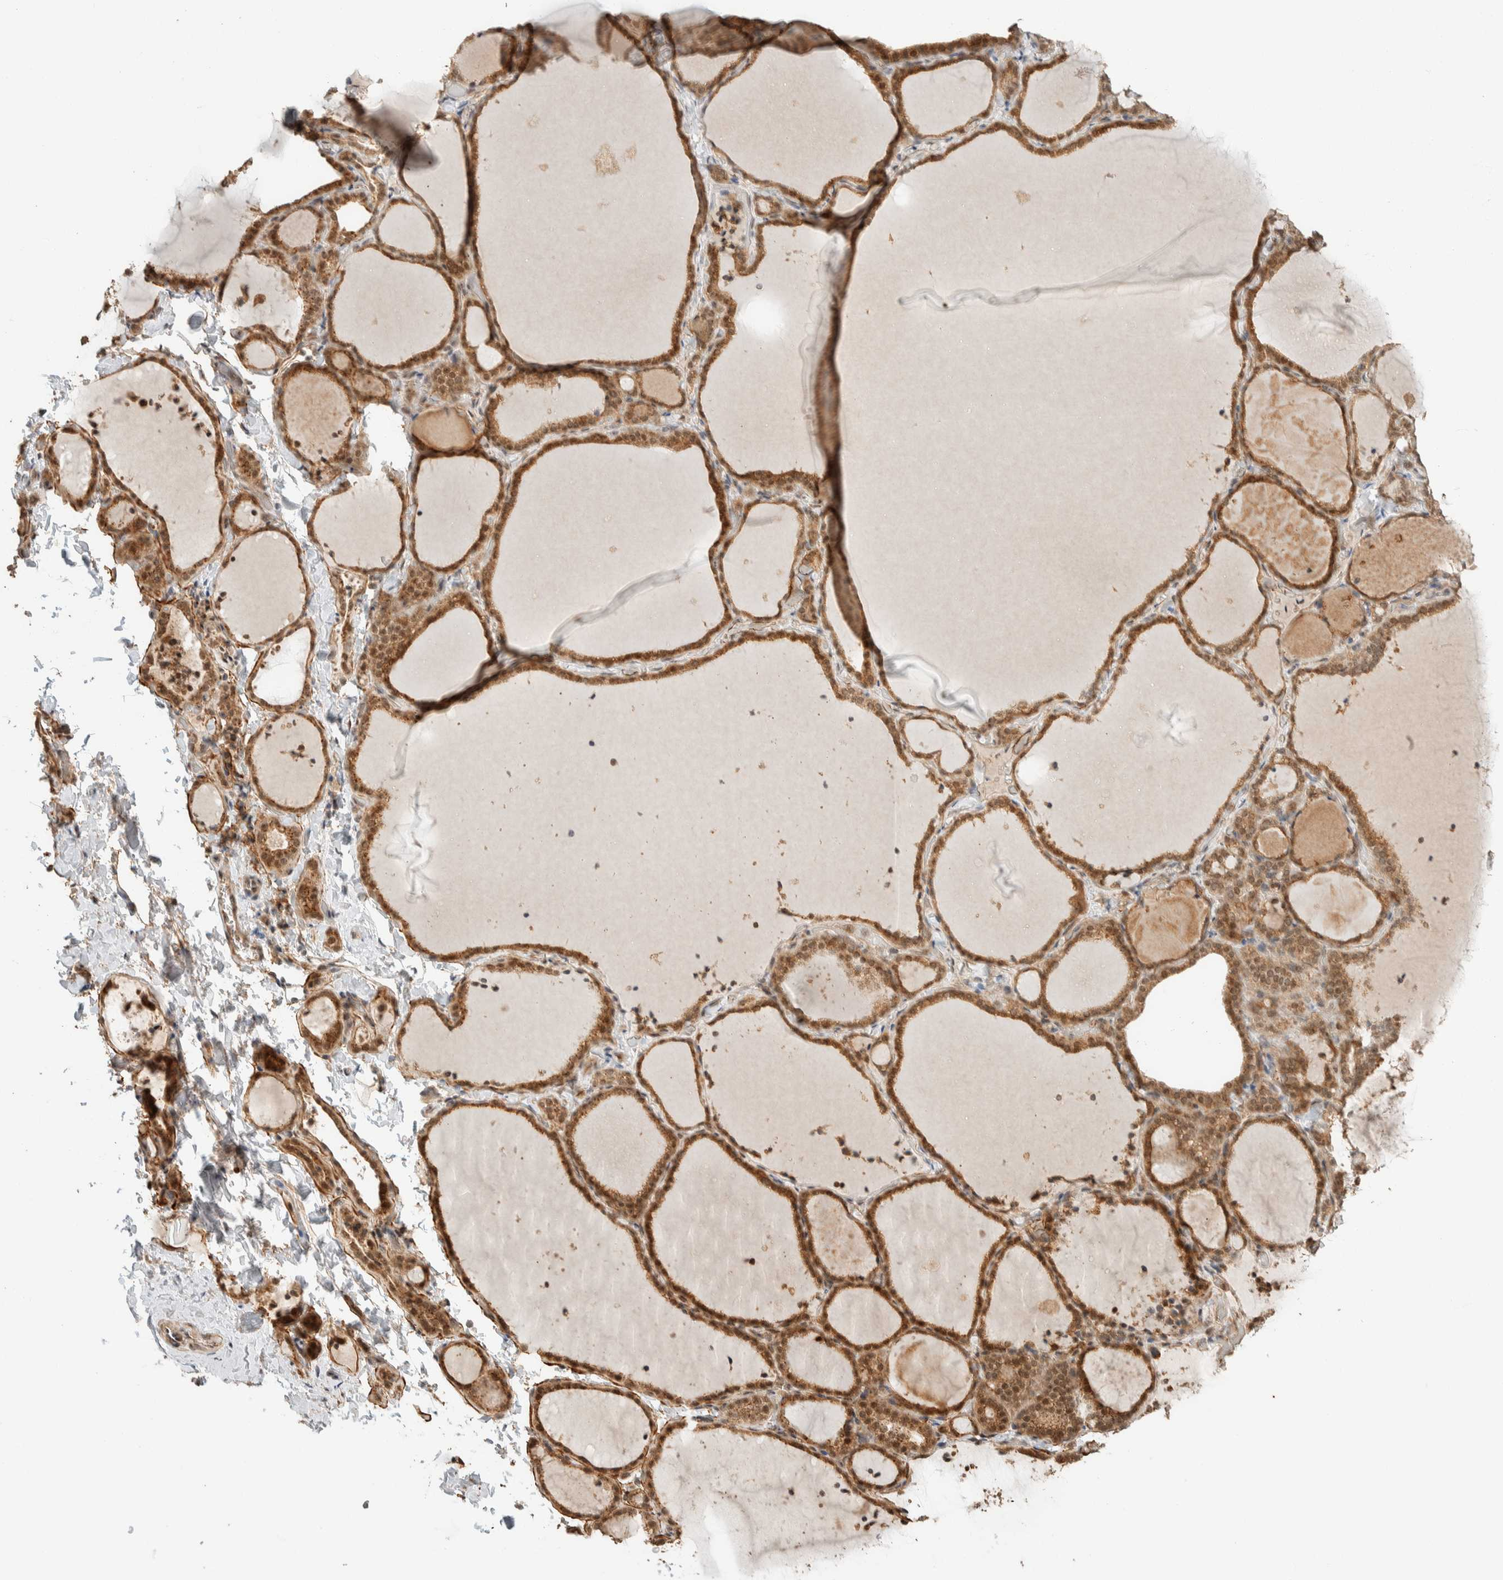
{"staining": {"intensity": "moderate", "quantity": ">75%", "location": "cytoplasmic/membranous,nuclear"}, "tissue": "thyroid gland", "cell_type": "Glandular cells", "image_type": "normal", "snomed": [{"axis": "morphology", "description": "Normal tissue, NOS"}, {"axis": "topography", "description": "Thyroid gland"}], "caption": "A micrograph of thyroid gland stained for a protein displays moderate cytoplasmic/membranous,nuclear brown staining in glandular cells.", "gene": "ZBTB2", "patient": {"sex": "female", "age": 22}}